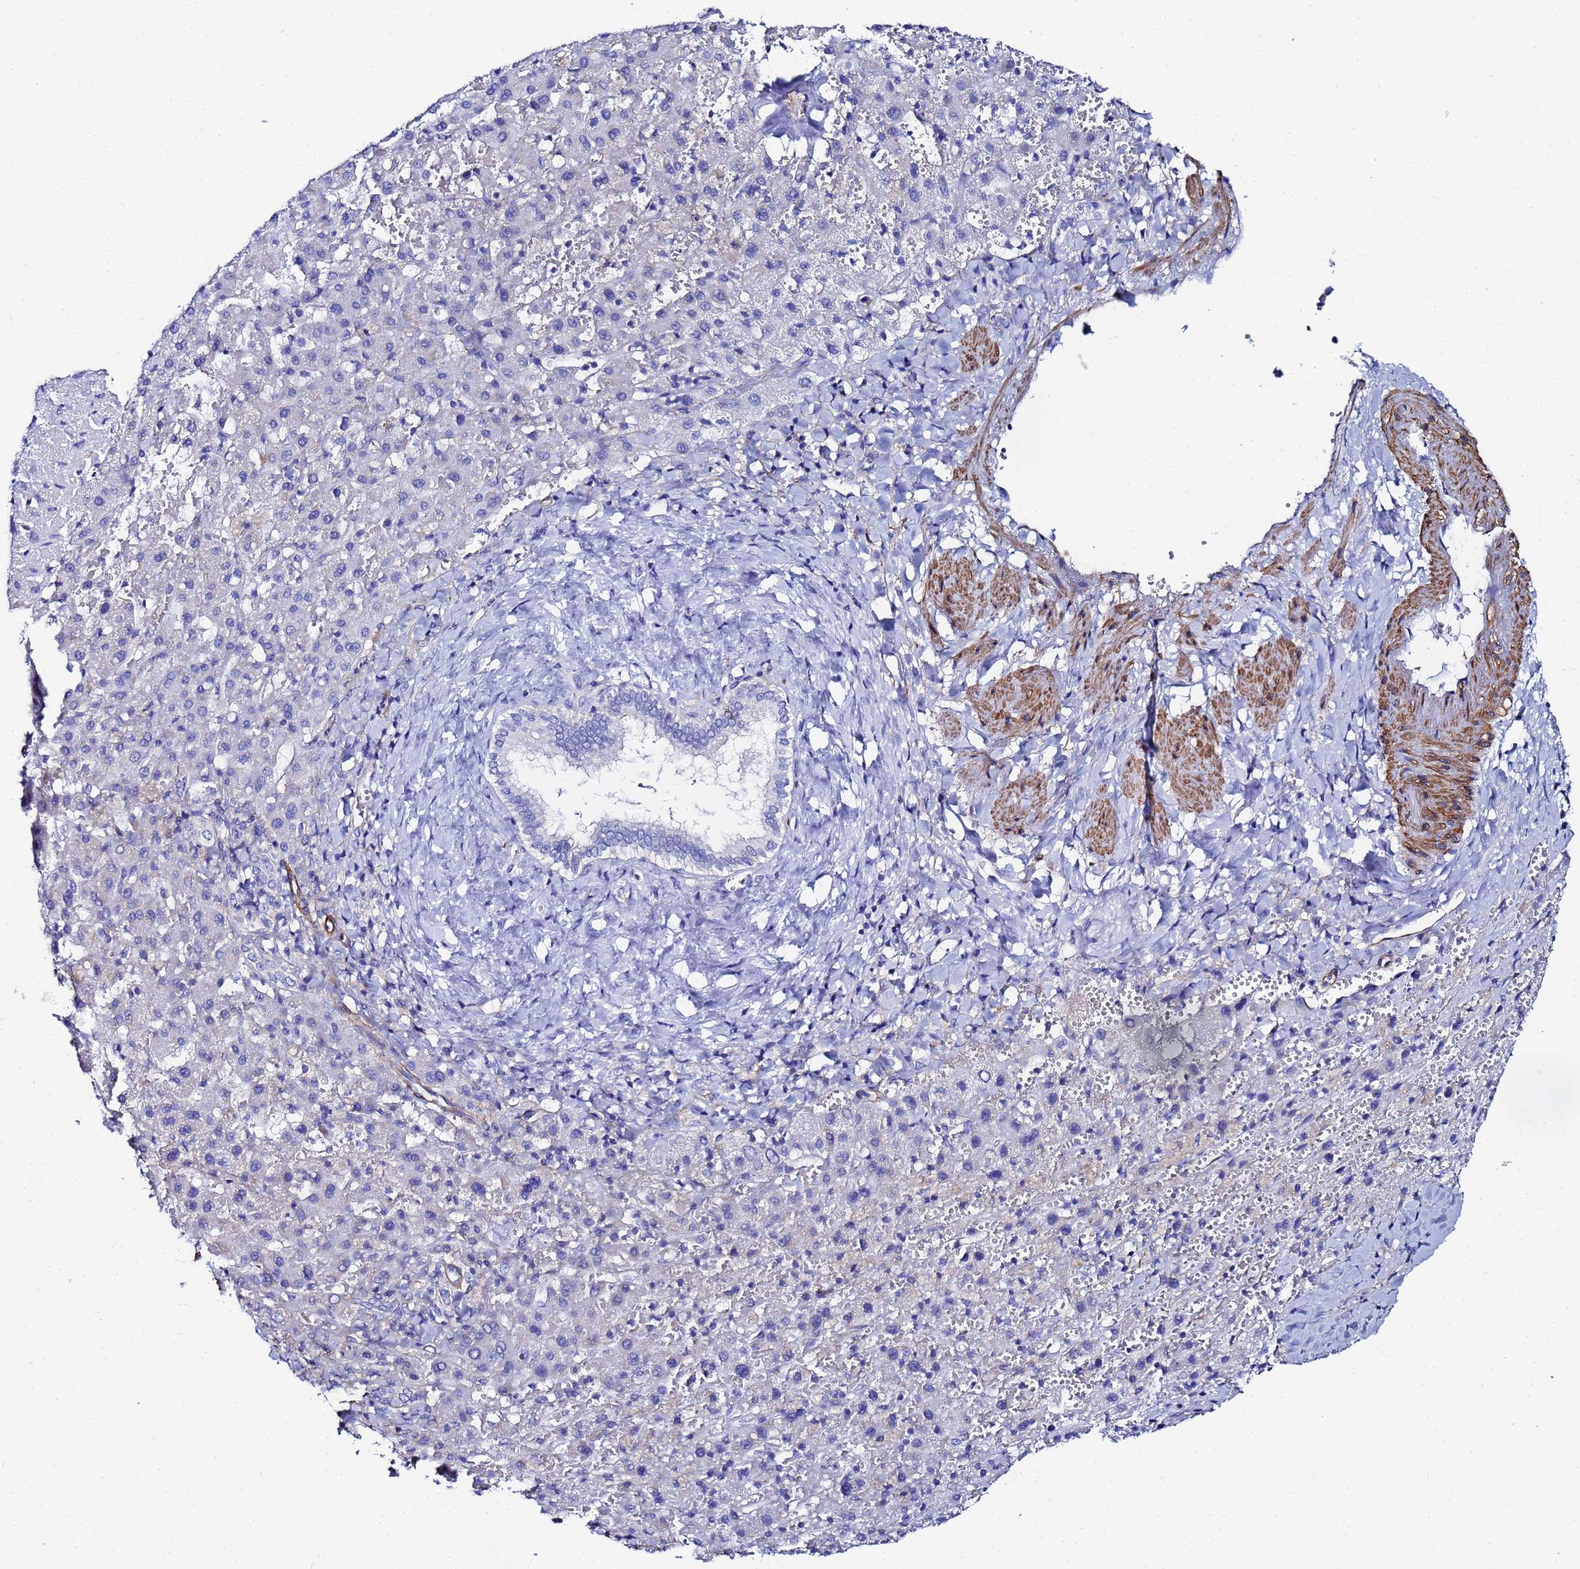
{"staining": {"intensity": "negative", "quantity": "none", "location": "none"}, "tissue": "liver cancer", "cell_type": "Tumor cells", "image_type": "cancer", "snomed": [{"axis": "morphology", "description": "Carcinoma, Hepatocellular, NOS"}, {"axis": "topography", "description": "Liver"}], "caption": "Histopathology image shows no protein positivity in tumor cells of liver cancer tissue. (Stains: DAB (3,3'-diaminobenzidine) IHC with hematoxylin counter stain, Microscopy: brightfield microscopy at high magnification).", "gene": "RAB39B", "patient": {"sex": "female", "age": 58}}